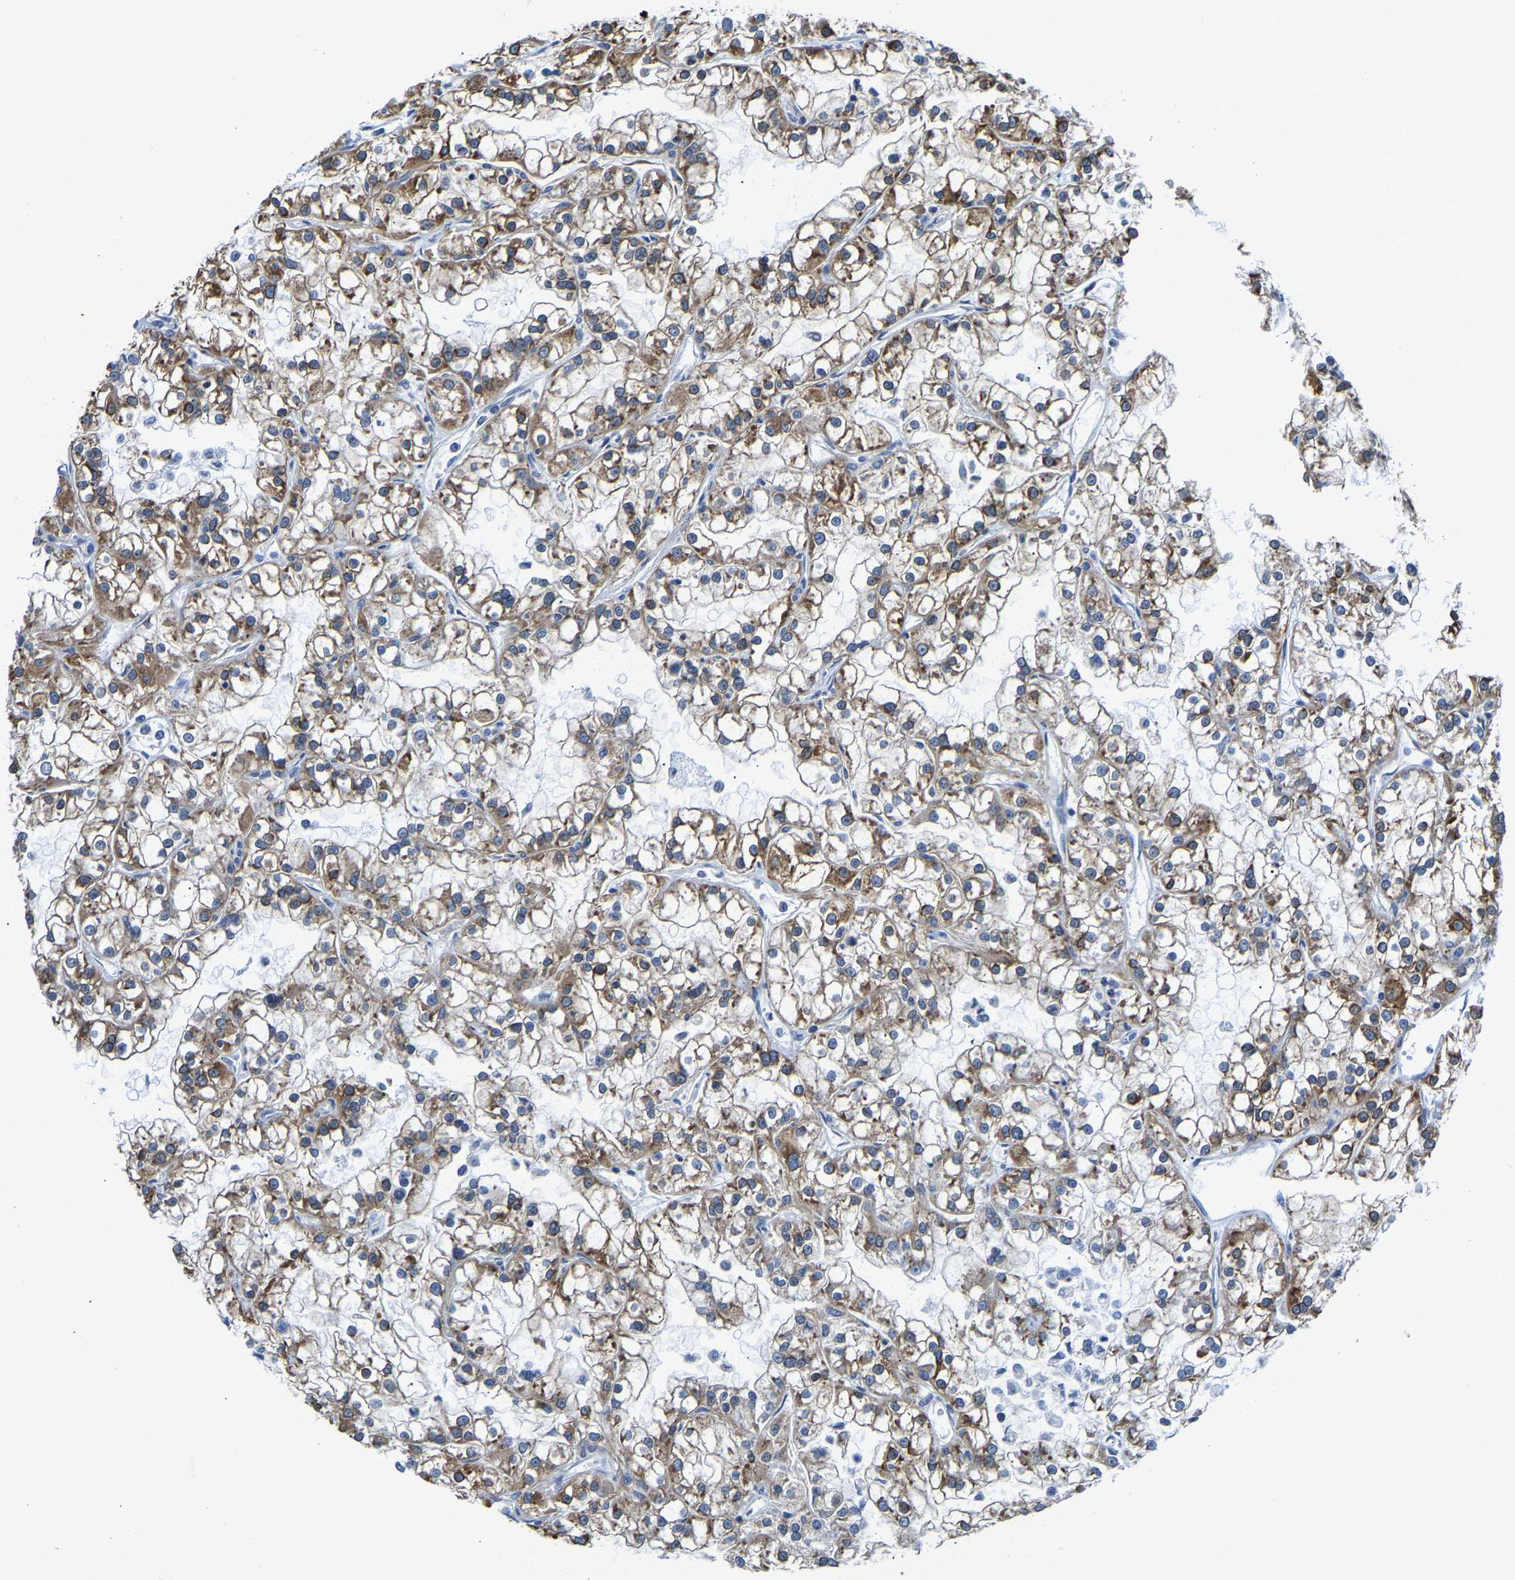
{"staining": {"intensity": "moderate", "quantity": ">75%", "location": "cytoplasmic/membranous"}, "tissue": "renal cancer", "cell_type": "Tumor cells", "image_type": "cancer", "snomed": [{"axis": "morphology", "description": "Adenocarcinoma, NOS"}, {"axis": "topography", "description": "Kidney"}], "caption": "This is a photomicrograph of IHC staining of adenocarcinoma (renal), which shows moderate staining in the cytoplasmic/membranous of tumor cells.", "gene": "ARL6IP5", "patient": {"sex": "female", "age": 52}}